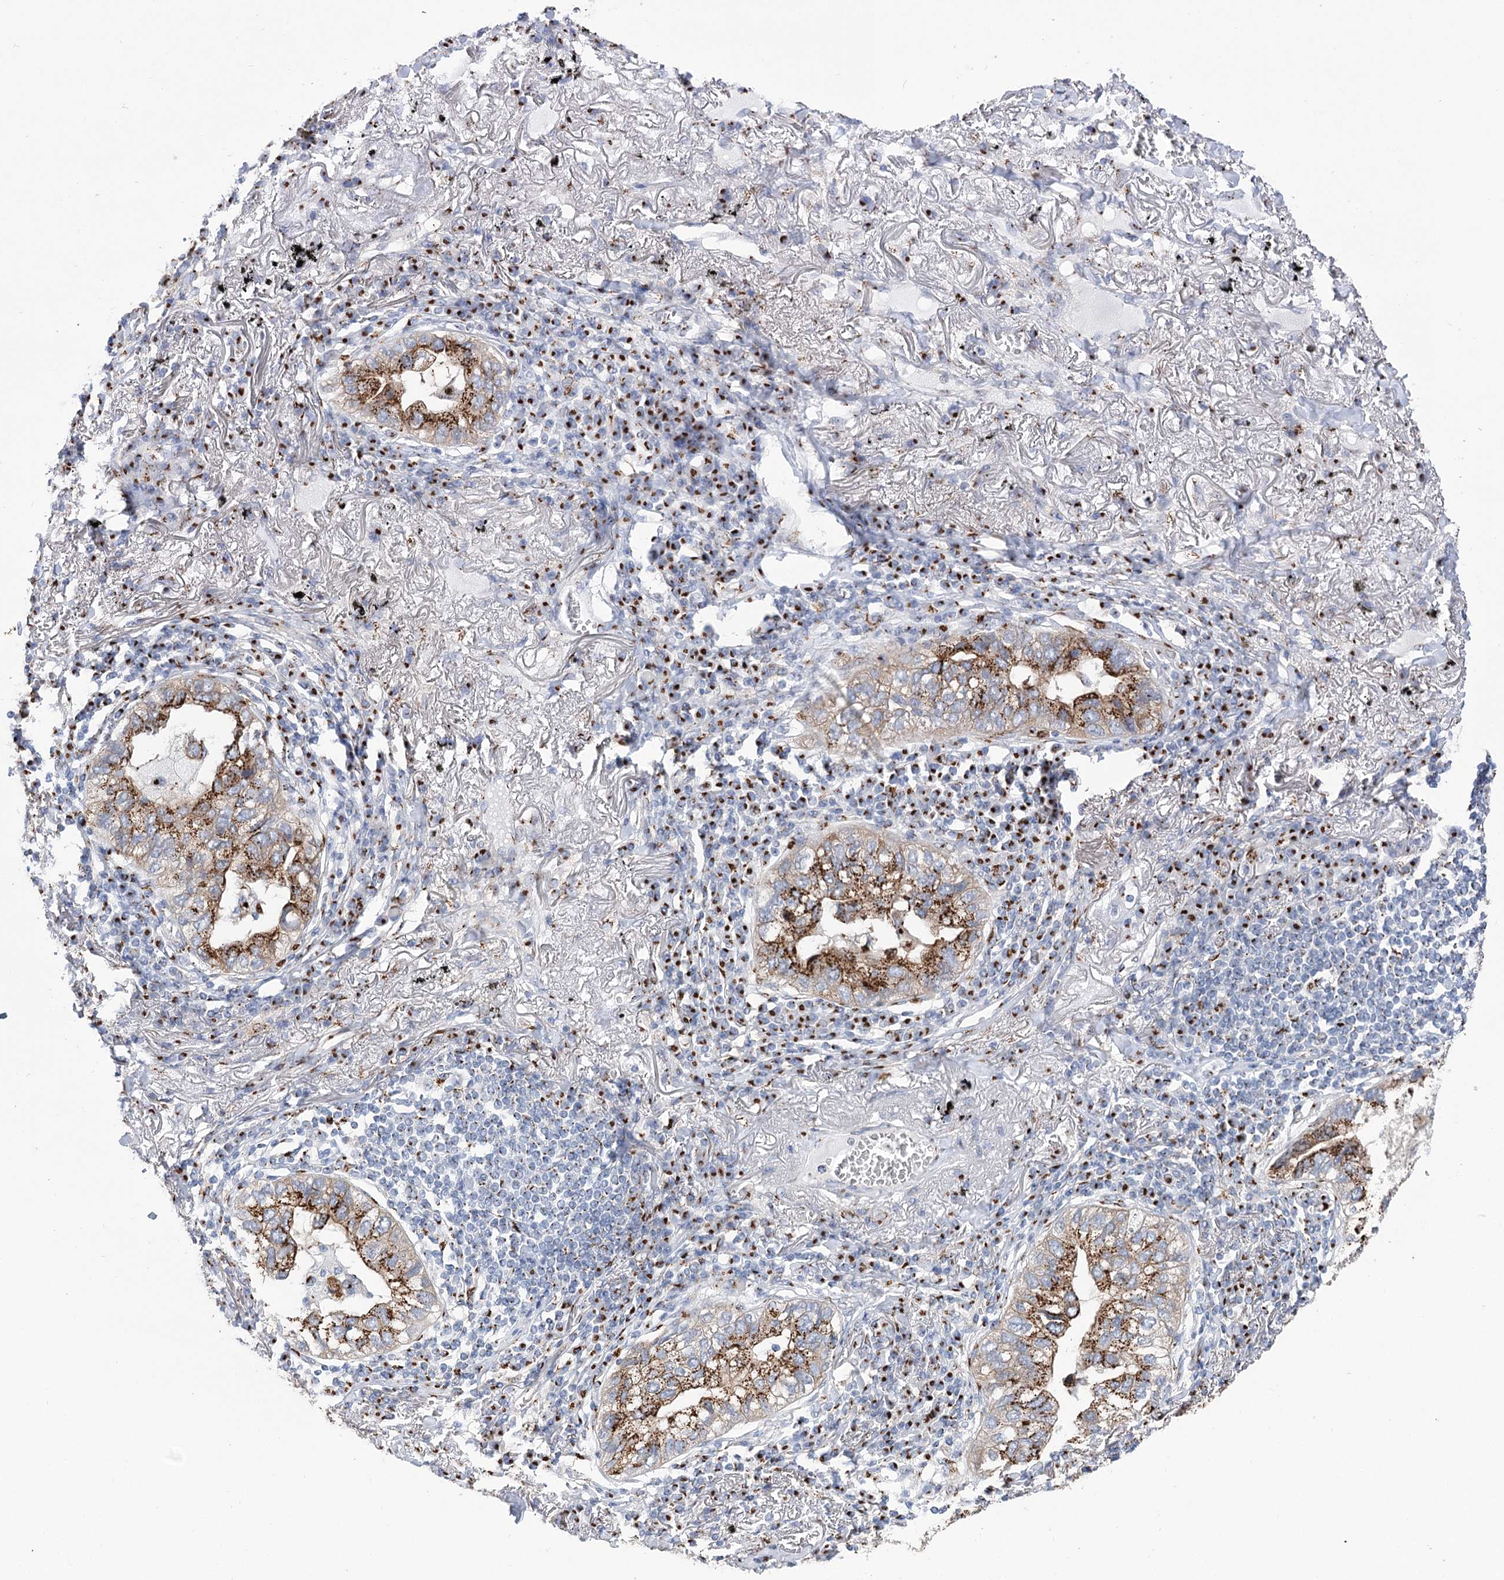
{"staining": {"intensity": "moderate", "quantity": ">75%", "location": "cytoplasmic/membranous"}, "tissue": "lung cancer", "cell_type": "Tumor cells", "image_type": "cancer", "snomed": [{"axis": "morphology", "description": "Adenocarcinoma, NOS"}, {"axis": "topography", "description": "Lung"}], "caption": "Immunohistochemical staining of human lung cancer displays medium levels of moderate cytoplasmic/membranous protein positivity in approximately >75% of tumor cells.", "gene": "TMEM165", "patient": {"sex": "male", "age": 65}}